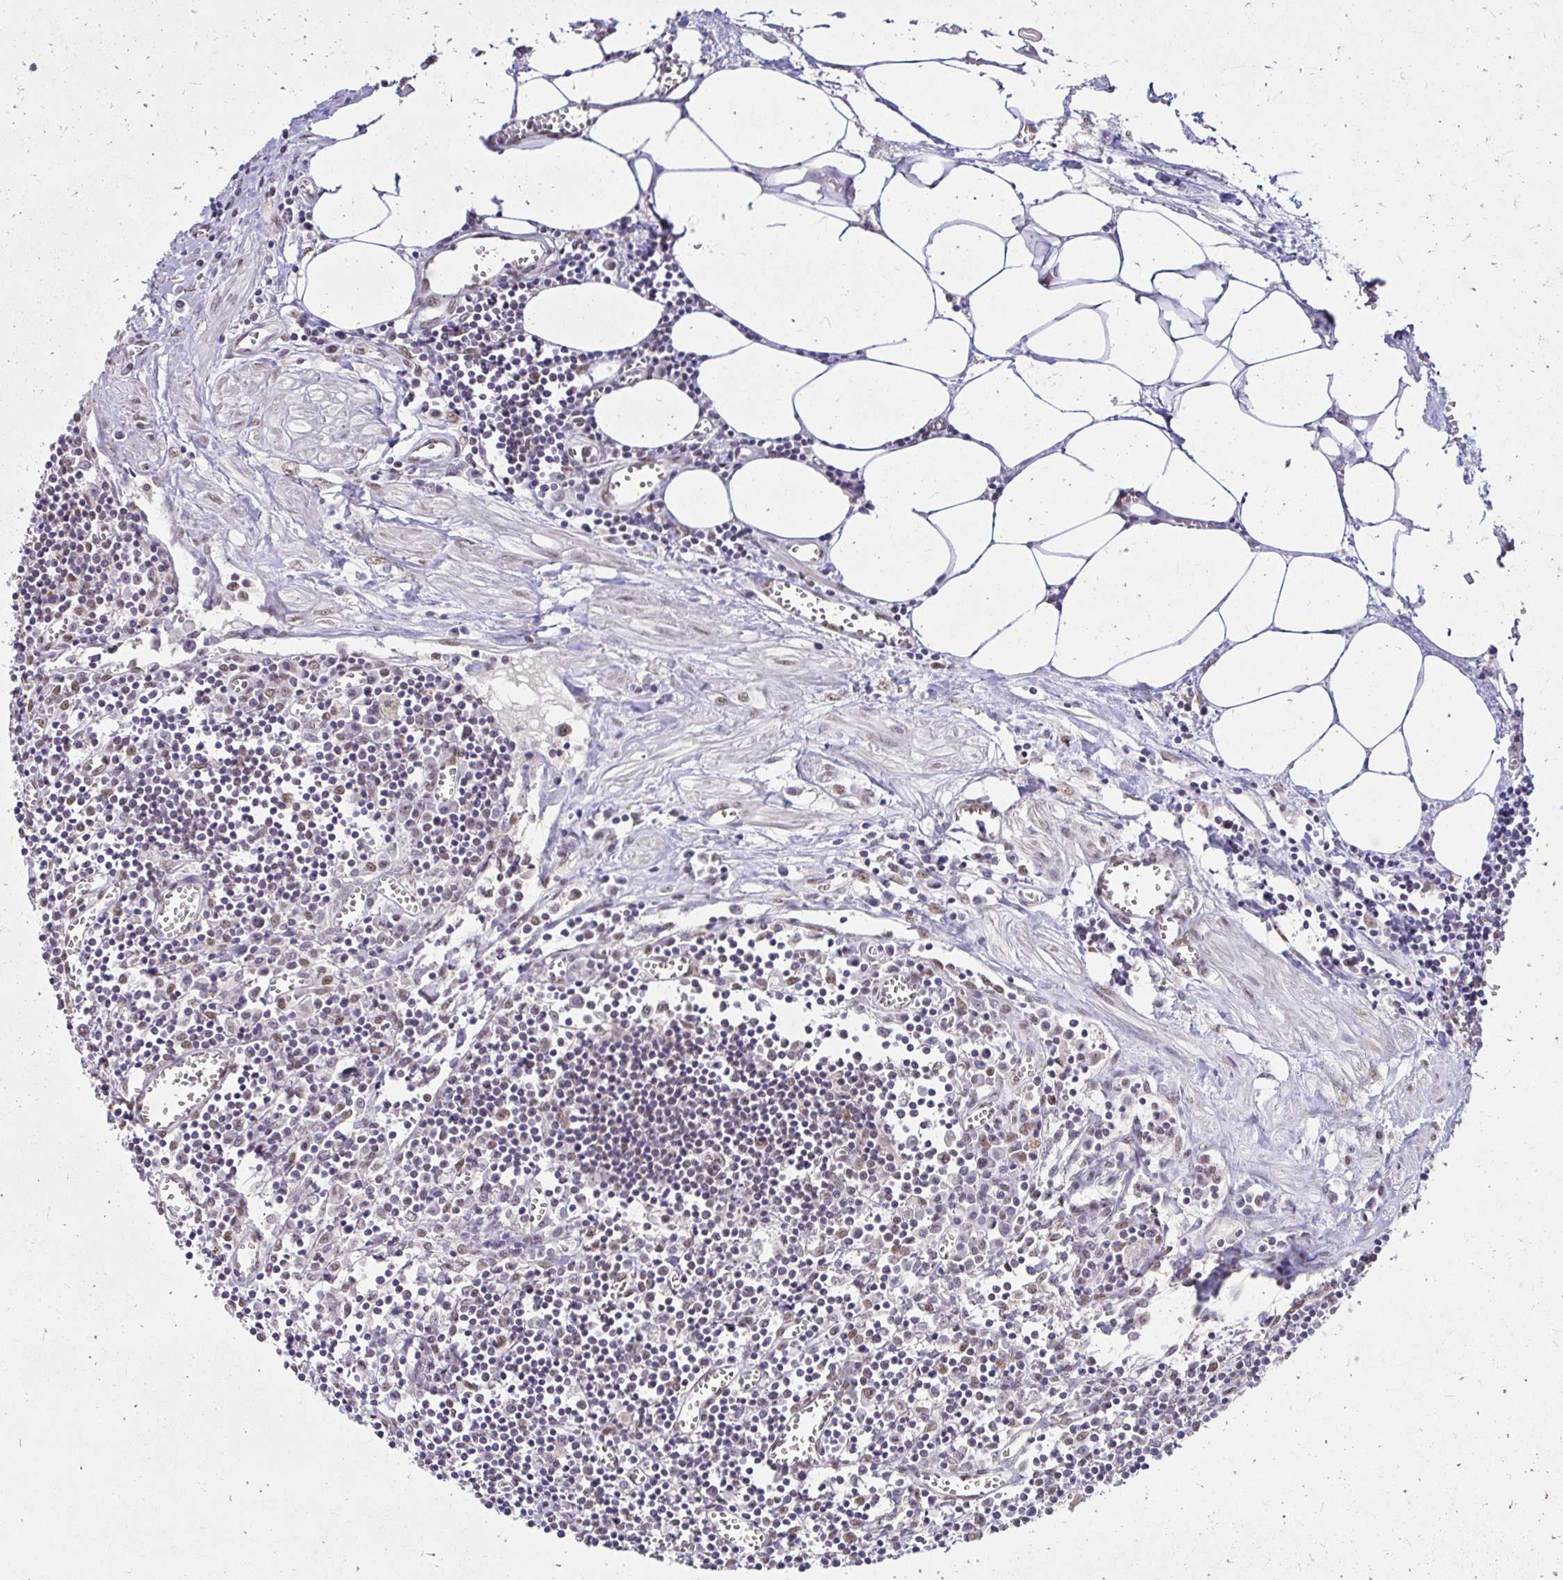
{"staining": {"intensity": "moderate", "quantity": "<25%", "location": "nuclear"}, "tissue": "lymph node", "cell_type": "Germinal center cells", "image_type": "normal", "snomed": [{"axis": "morphology", "description": "Normal tissue, NOS"}, {"axis": "topography", "description": "Lymph node"}], "caption": "Unremarkable lymph node reveals moderate nuclear expression in about <25% of germinal center cells, visualized by immunohistochemistry. (DAB = brown stain, brightfield microscopy at high magnification).", "gene": "RIMS4", "patient": {"sex": "male", "age": 66}}